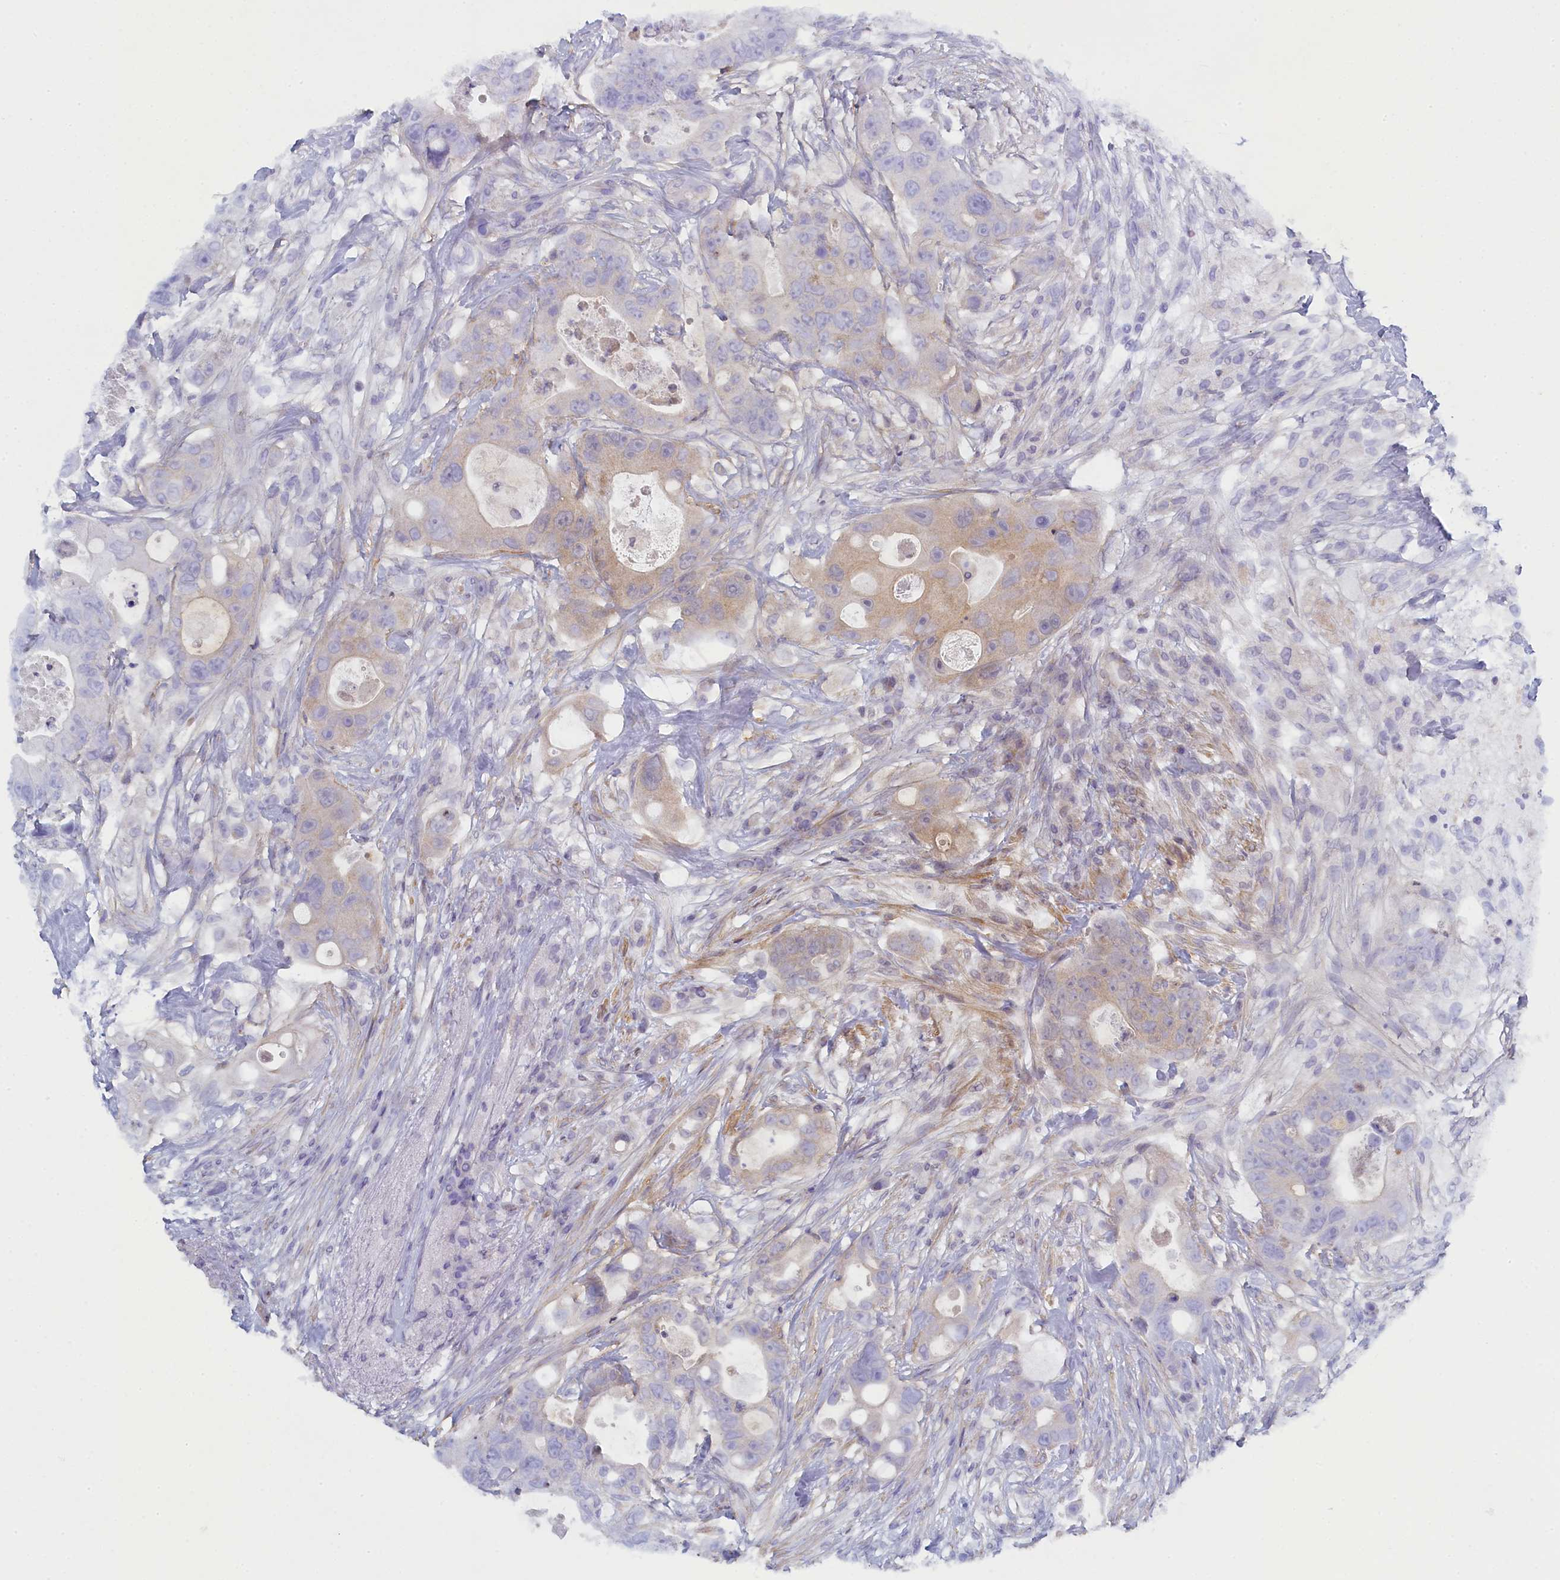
{"staining": {"intensity": "weak", "quantity": "<25%", "location": "cytoplasmic/membranous"}, "tissue": "colorectal cancer", "cell_type": "Tumor cells", "image_type": "cancer", "snomed": [{"axis": "morphology", "description": "Adenocarcinoma, NOS"}, {"axis": "topography", "description": "Colon"}], "caption": "DAB immunohistochemical staining of colorectal adenocarcinoma displays no significant positivity in tumor cells. Brightfield microscopy of immunohistochemistry stained with DAB (brown) and hematoxylin (blue), captured at high magnification.", "gene": "DIXDC1", "patient": {"sex": "female", "age": 46}}